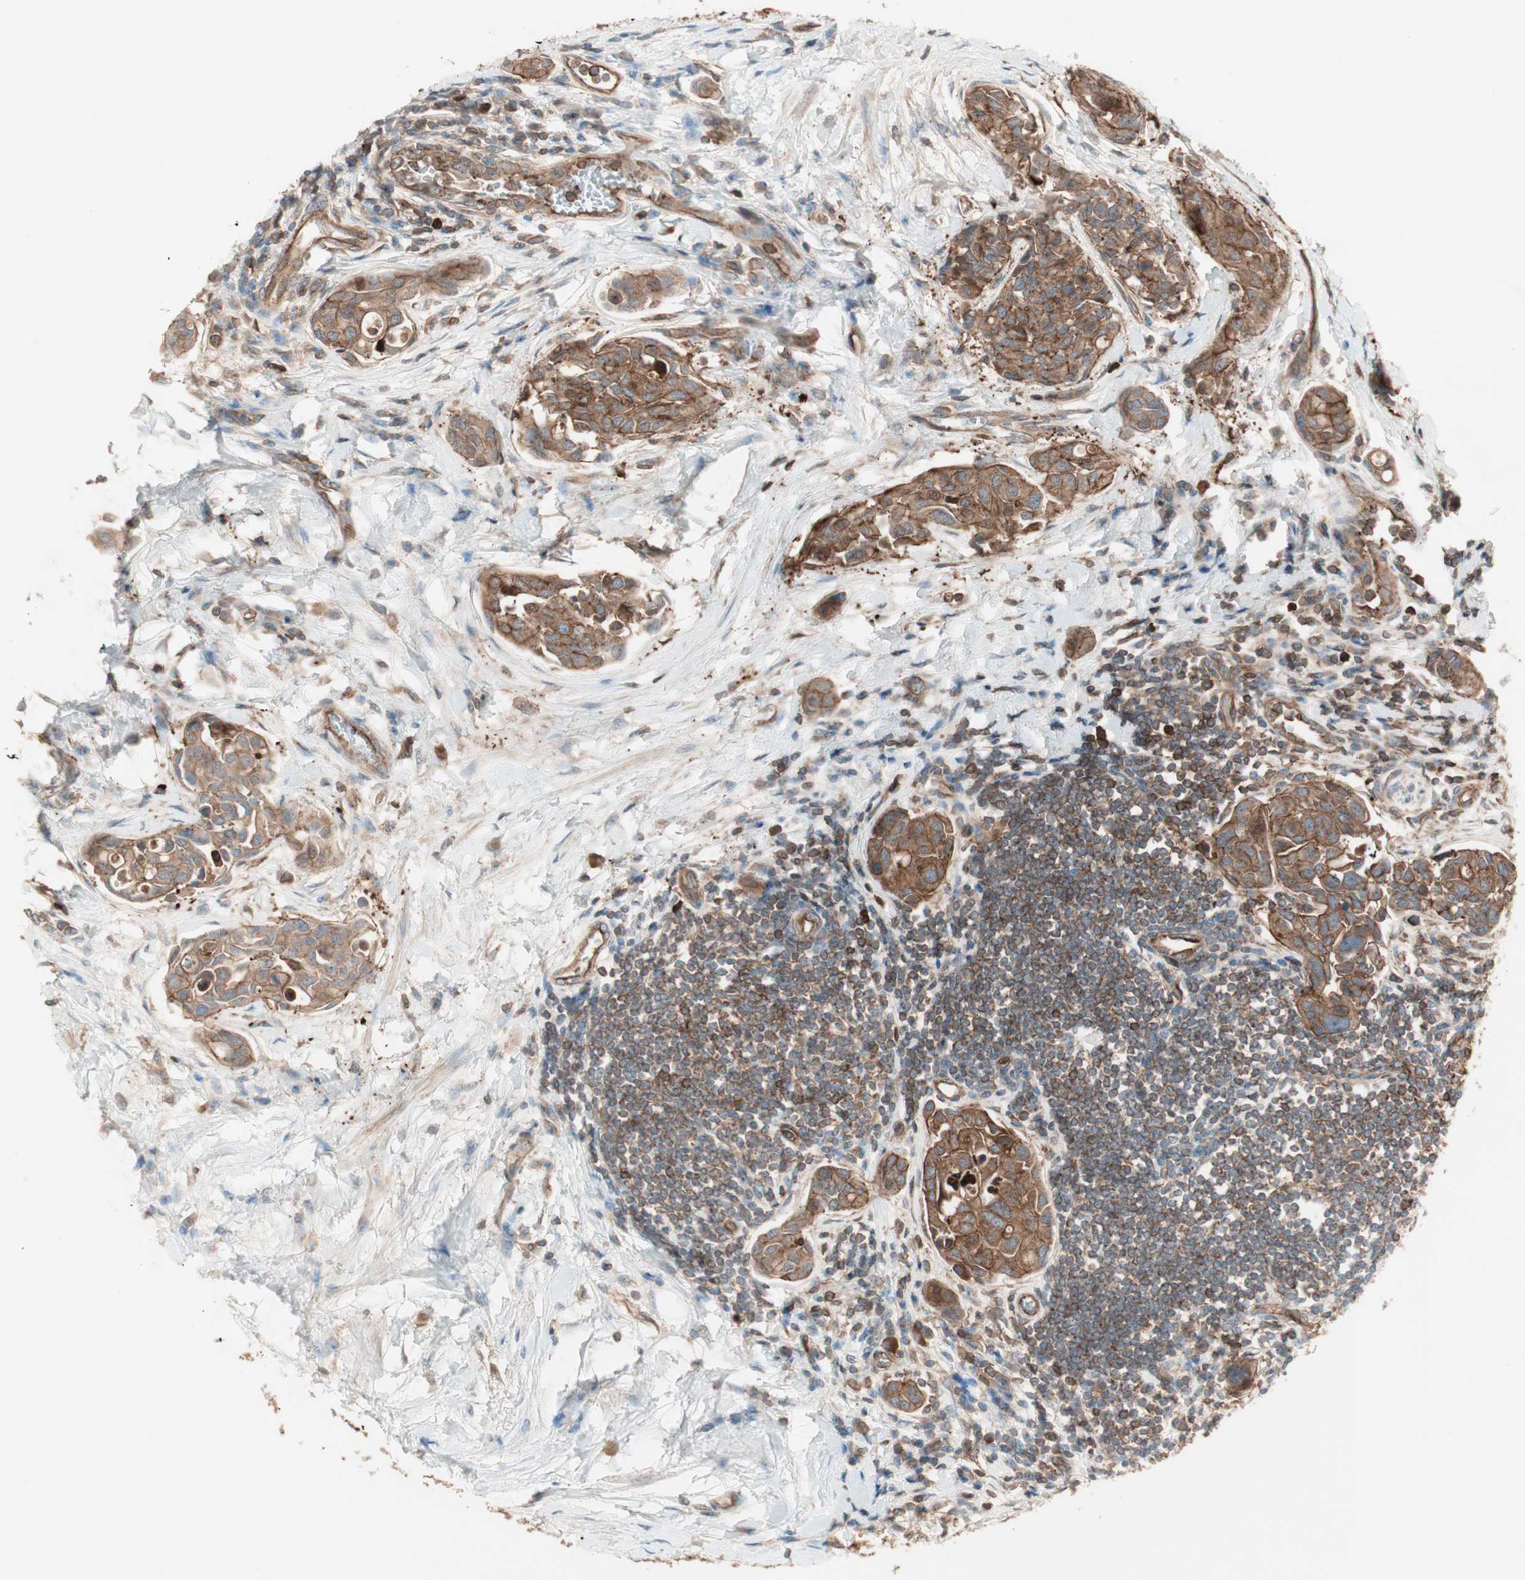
{"staining": {"intensity": "strong", "quantity": ">75%", "location": "cytoplasmic/membranous"}, "tissue": "urothelial cancer", "cell_type": "Tumor cells", "image_type": "cancer", "snomed": [{"axis": "morphology", "description": "Urothelial carcinoma, High grade"}, {"axis": "topography", "description": "Urinary bladder"}], "caption": "High-power microscopy captured an immunohistochemistry (IHC) image of urothelial cancer, revealing strong cytoplasmic/membranous staining in approximately >75% of tumor cells. (brown staining indicates protein expression, while blue staining denotes nuclei).", "gene": "TCP11L1", "patient": {"sex": "male", "age": 78}}